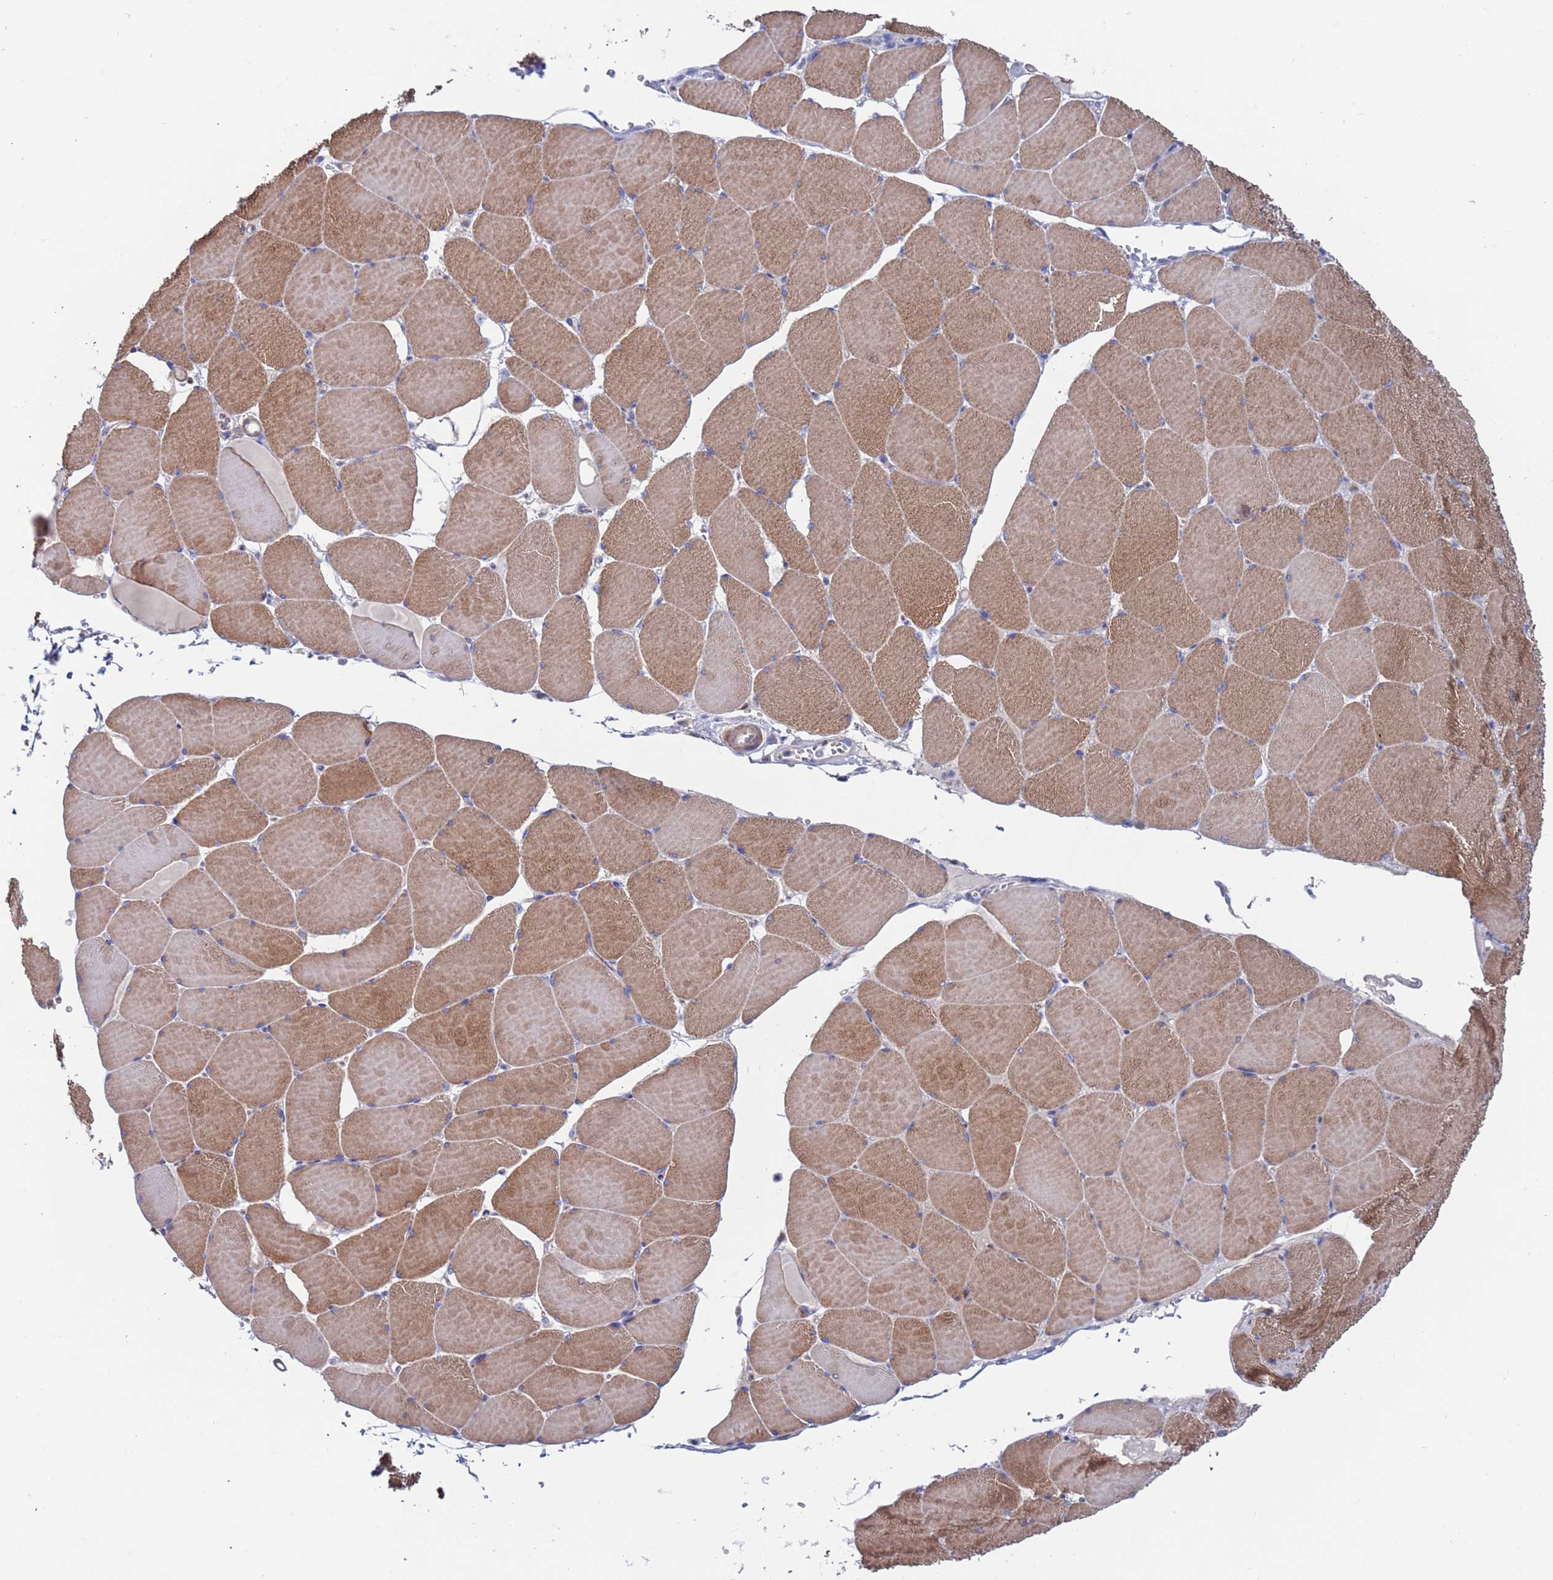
{"staining": {"intensity": "strong", "quantity": "25%-75%", "location": "cytoplasmic/membranous"}, "tissue": "skeletal muscle", "cell_type": "Myocytes", "image_type": "normal", "snomed": [{"axis": "morphology", "description": "Normal tissue, NOS"}, {"axis": "topography", "description": "Skeletal muscle"}, {"axis": "topography", "description": "Head-Neck"}], "caption": "Protein expression analysis of unremarkable skeletal muscle shows strong cytoplasmic/membranous staining in approximately 25%-75% of myocytes.", "gene": "GREB1L", "patient": {"sex": "male", "age": 66}}